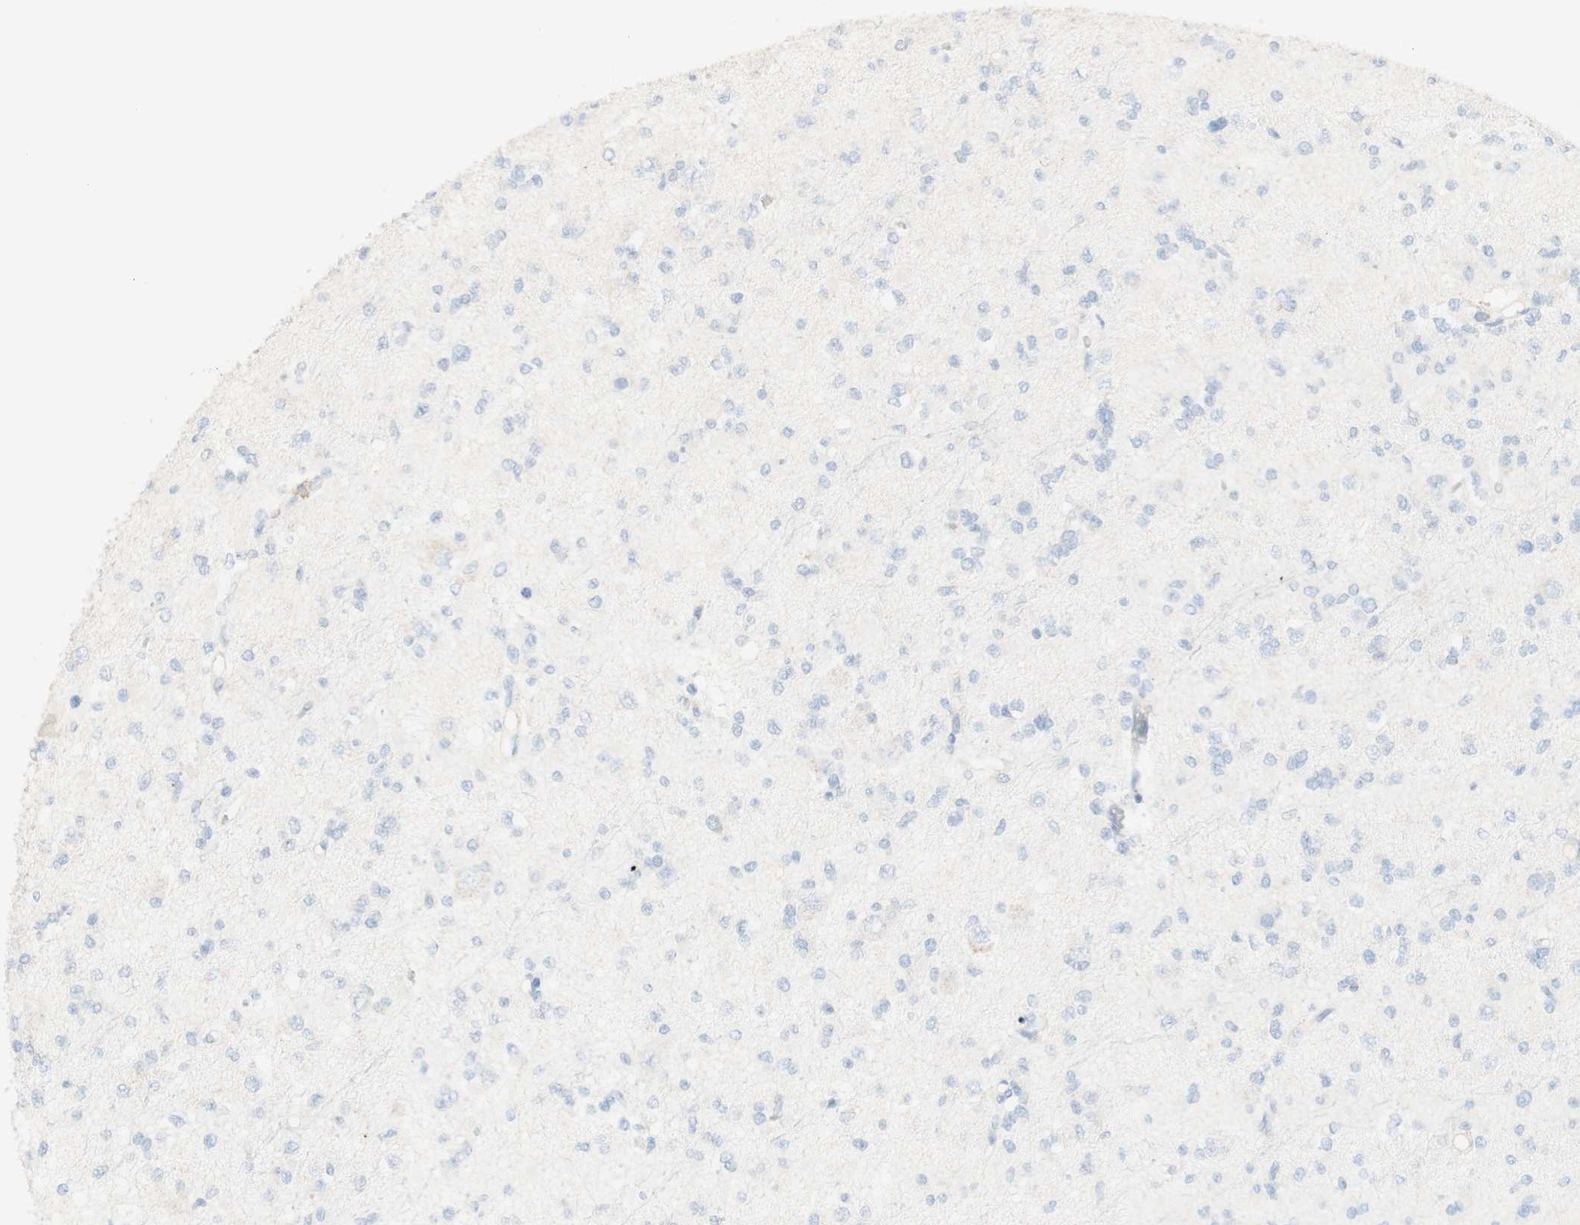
{"staining": {"intensity": "negative", "quantity": "none", "location": "none"}, "tissue": "glioma", "cell_type": "Tumor cells", "image_type": "cancer", "snomed": [{"axis": "morphology", "description": "Glioma, malignant, Low grade"}, {"axis": "topography", "description": "Brain"}], "caption": "DAB (3,3'-diaminobenzidine) immunohistochemical staining of human glioma reveals no significant positivity in tumor cells.", "gene": "ART3", "patient": {"sex": "female", "age": 22}}